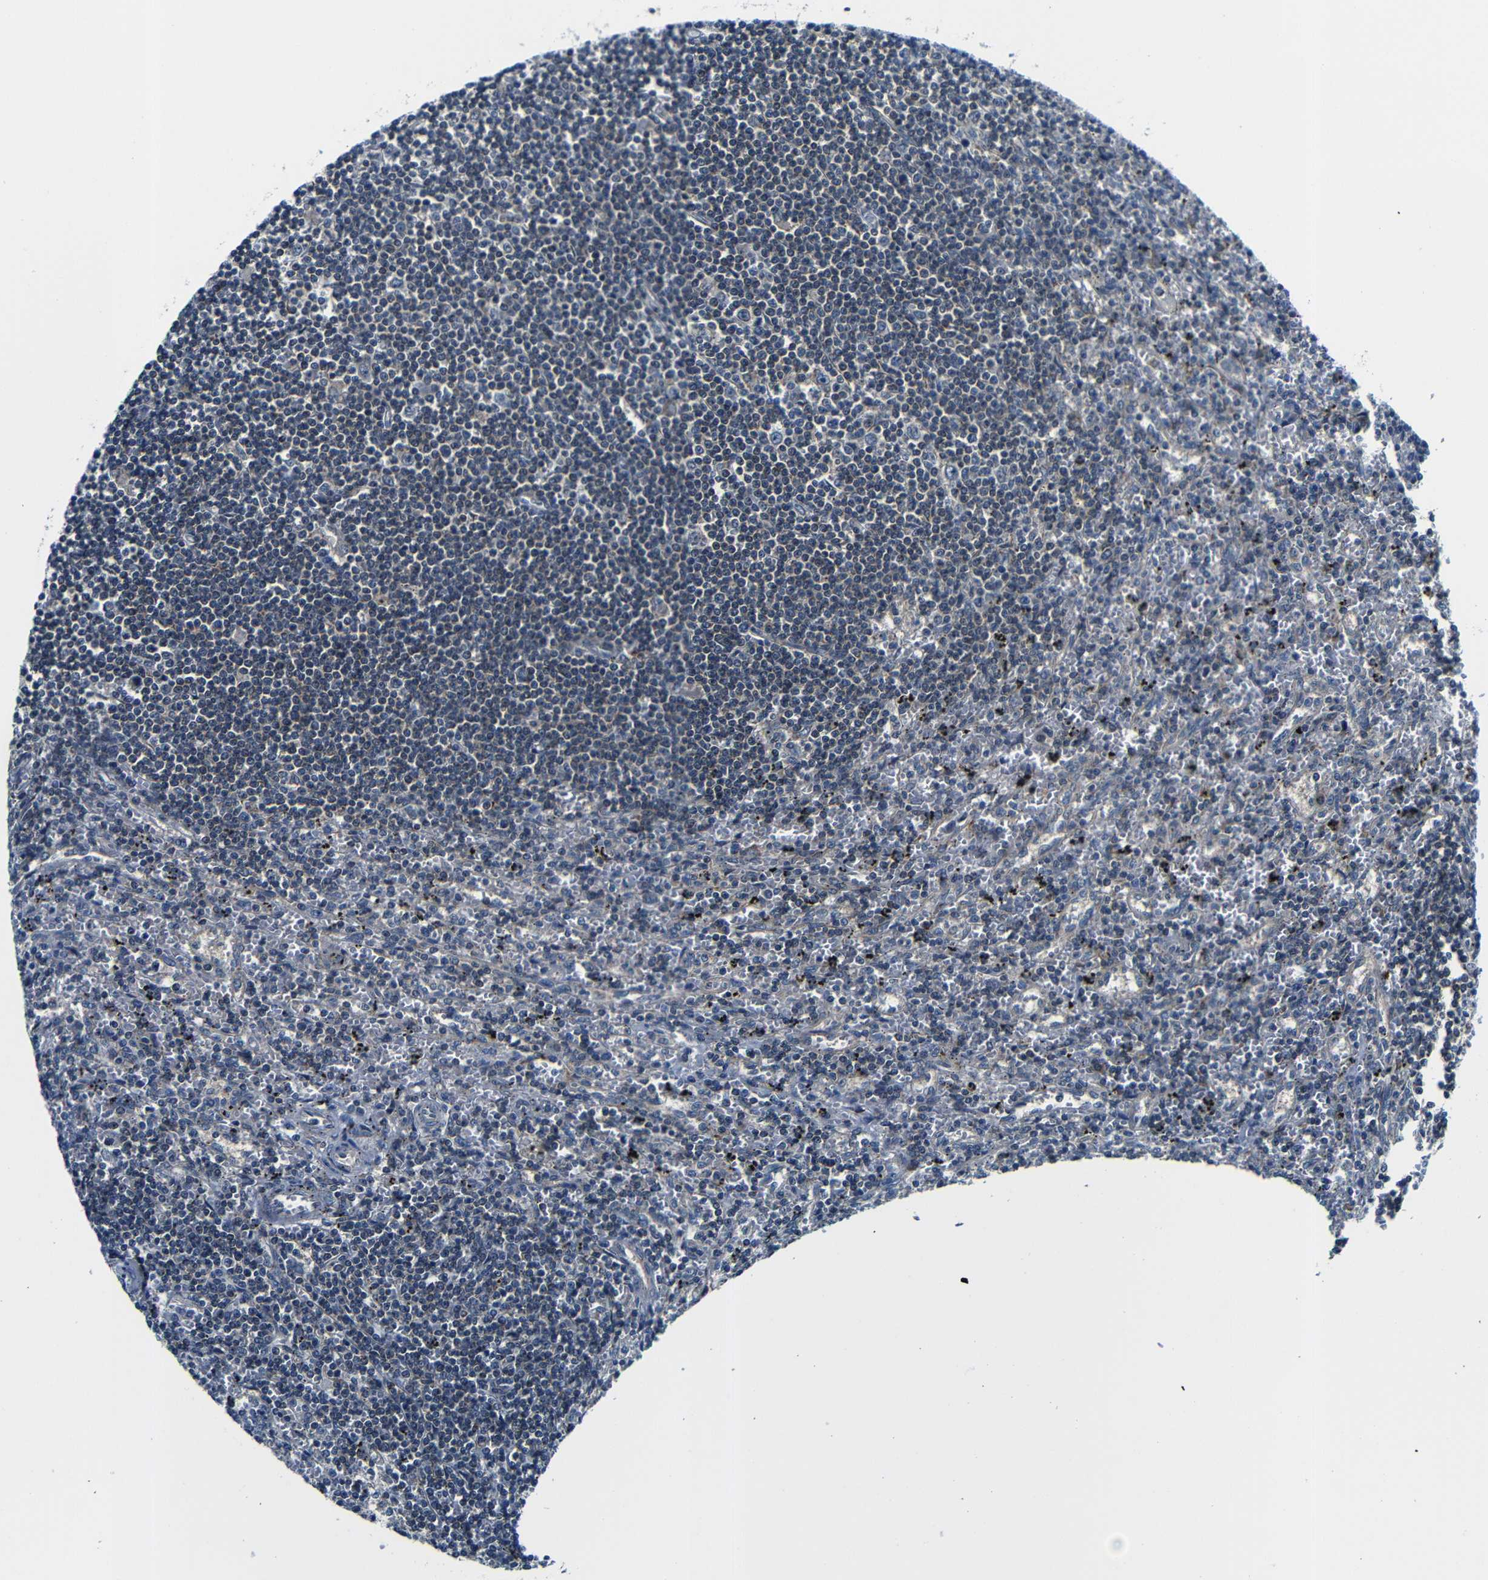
{"staining": {"intensity": "negative", "quantity": "none", "location": "none"}, "tissue": "lymphoma", "cell_type": "Tumor cells", "image_type": "cancer", "snomed": [{"axis": "morphology", "description": "Malignant lymphoma, non-Hodgkin's type, Low grade"}, {"axis": "topography", "description": "Spleen"}], "caption": "High power microscopy histopathology image of an immunohistochemistry (IHC) image of malignant lymphoma, non-Hodgkin's type (low-grade), revealing no significant staining in tumor cells.", "gene": "FKBP14", "patient": {"sex": "male", "age": 76}}